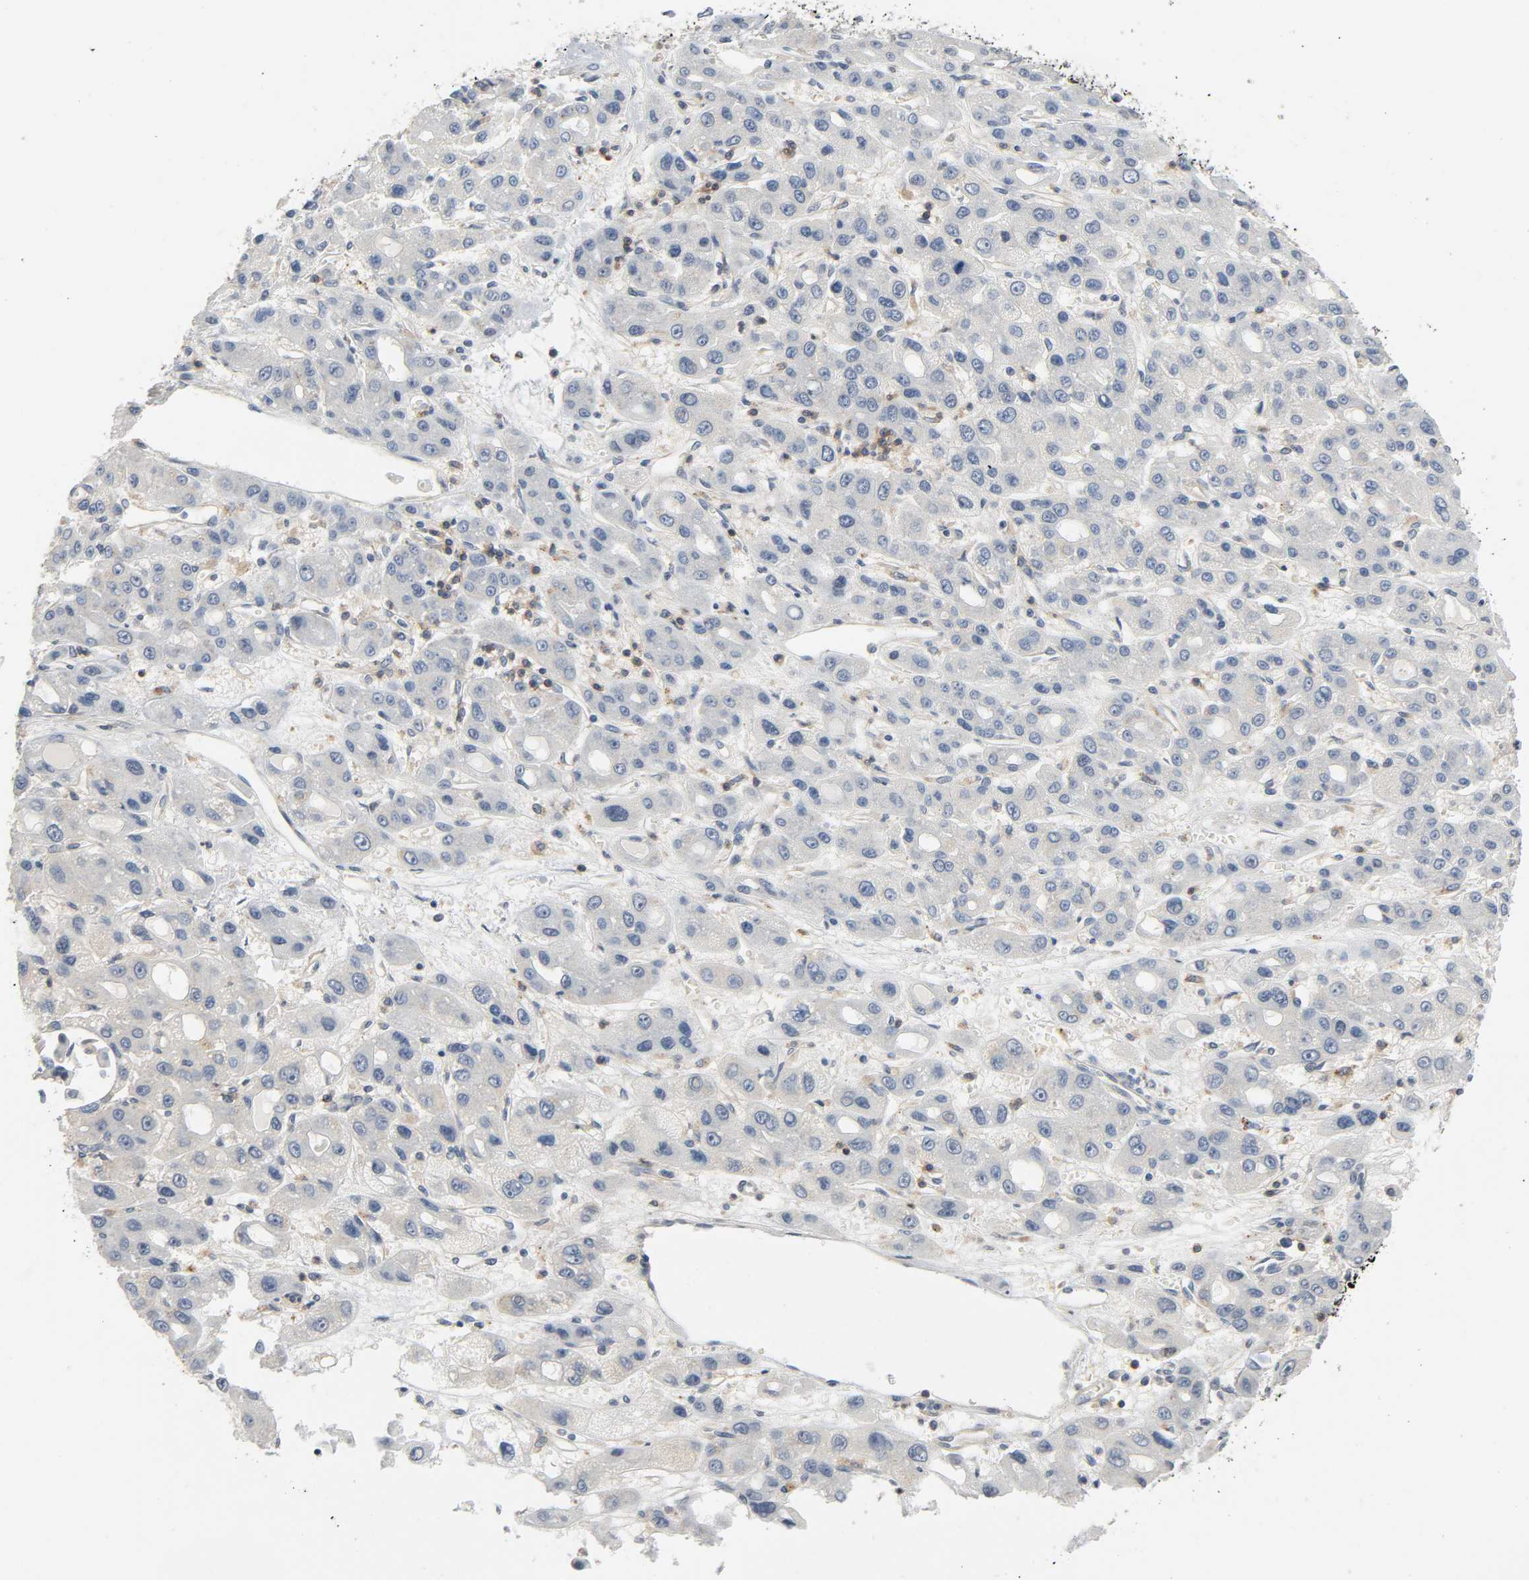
{"staining": {"intensity": "weak", "quantity": "<25%", "location": "cytoplasmic/membranous"}, "tissue": "liver cancer", "cell_type": "Tumor cells", "image_type": "cancer", "snomed": [{"axis": "morphology", "description": "Carcinoma, Hepatocellular, NOS"}, {"axis": "topography", "description": "Liver"}], "caption": "This photomicrograph is of hepatocellular carcinoma (liver) stained with IHC to label a protein in brown with the nuclei are counter-stained blue. There is no positivity in tumor cells. (Immunohistochemistry, brightfield microscopy, high magnification).", "gene": "CD4", "patient": {"sex": "male", "age": 55}}